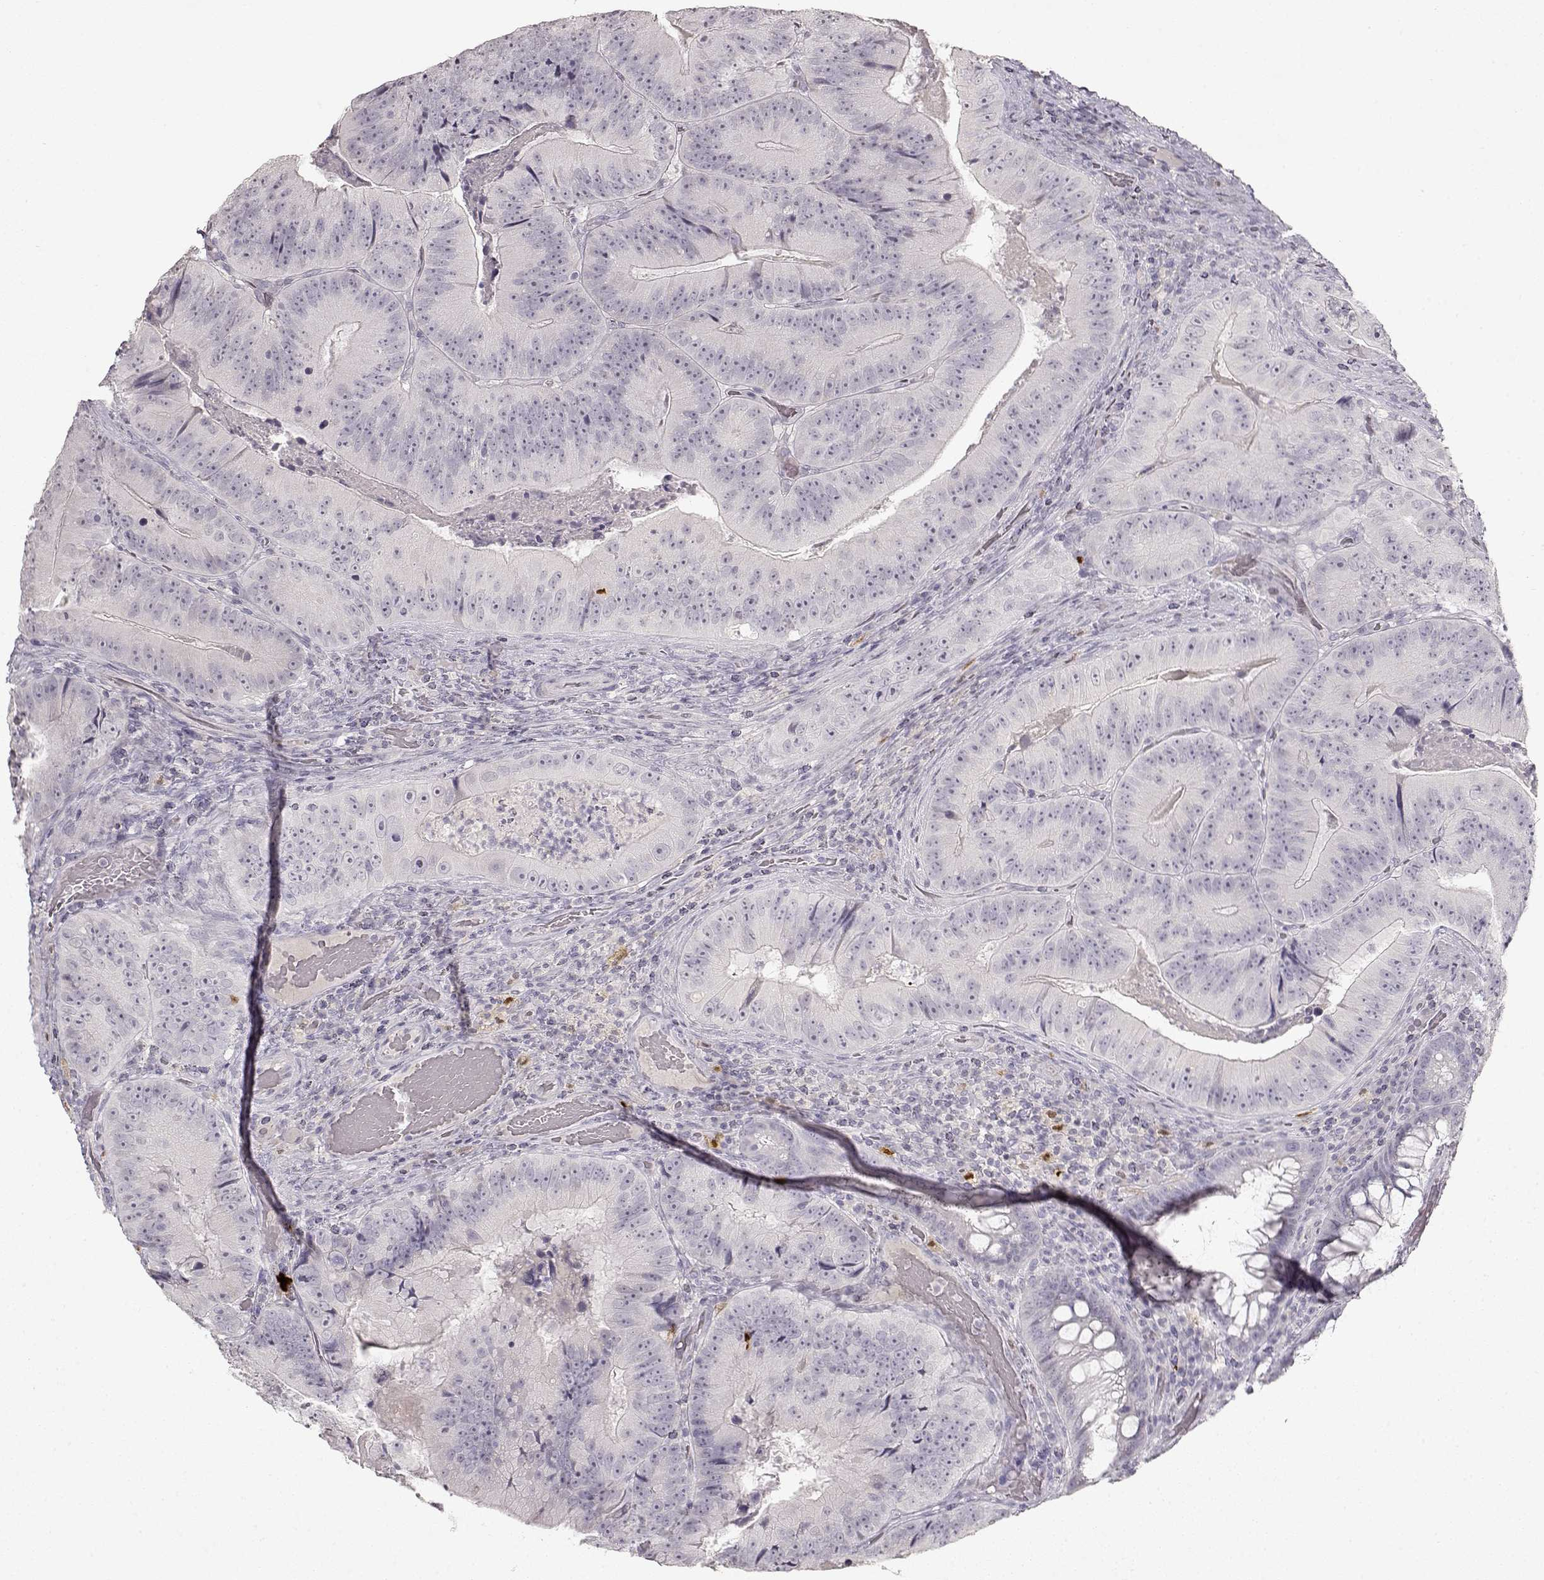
{"staining": {"intensity": "negative", "quantity": "none", "location": "none"}, "tissue": "colorectal cancer", "cell_type": "Tumor cells", "image_type": "cancer", "snomed": [{"axis": "morphology", "description": "Adenocarcinoma, NOS"}, {"axis": "topography", "description": "Colon"}], "caption": "High magnification brightfield microscopy of colorectal cancer (adenocarcinoma) stained with DAB (3,3'-diaminobenzidine) (brown) and counterstained with hematoxylin (blue): tumor cells show no significant expression. (IHC, brightfield microscopy, high magnification).", "gene": "S100B", "patient": {"sex": "female", "age": 86}}